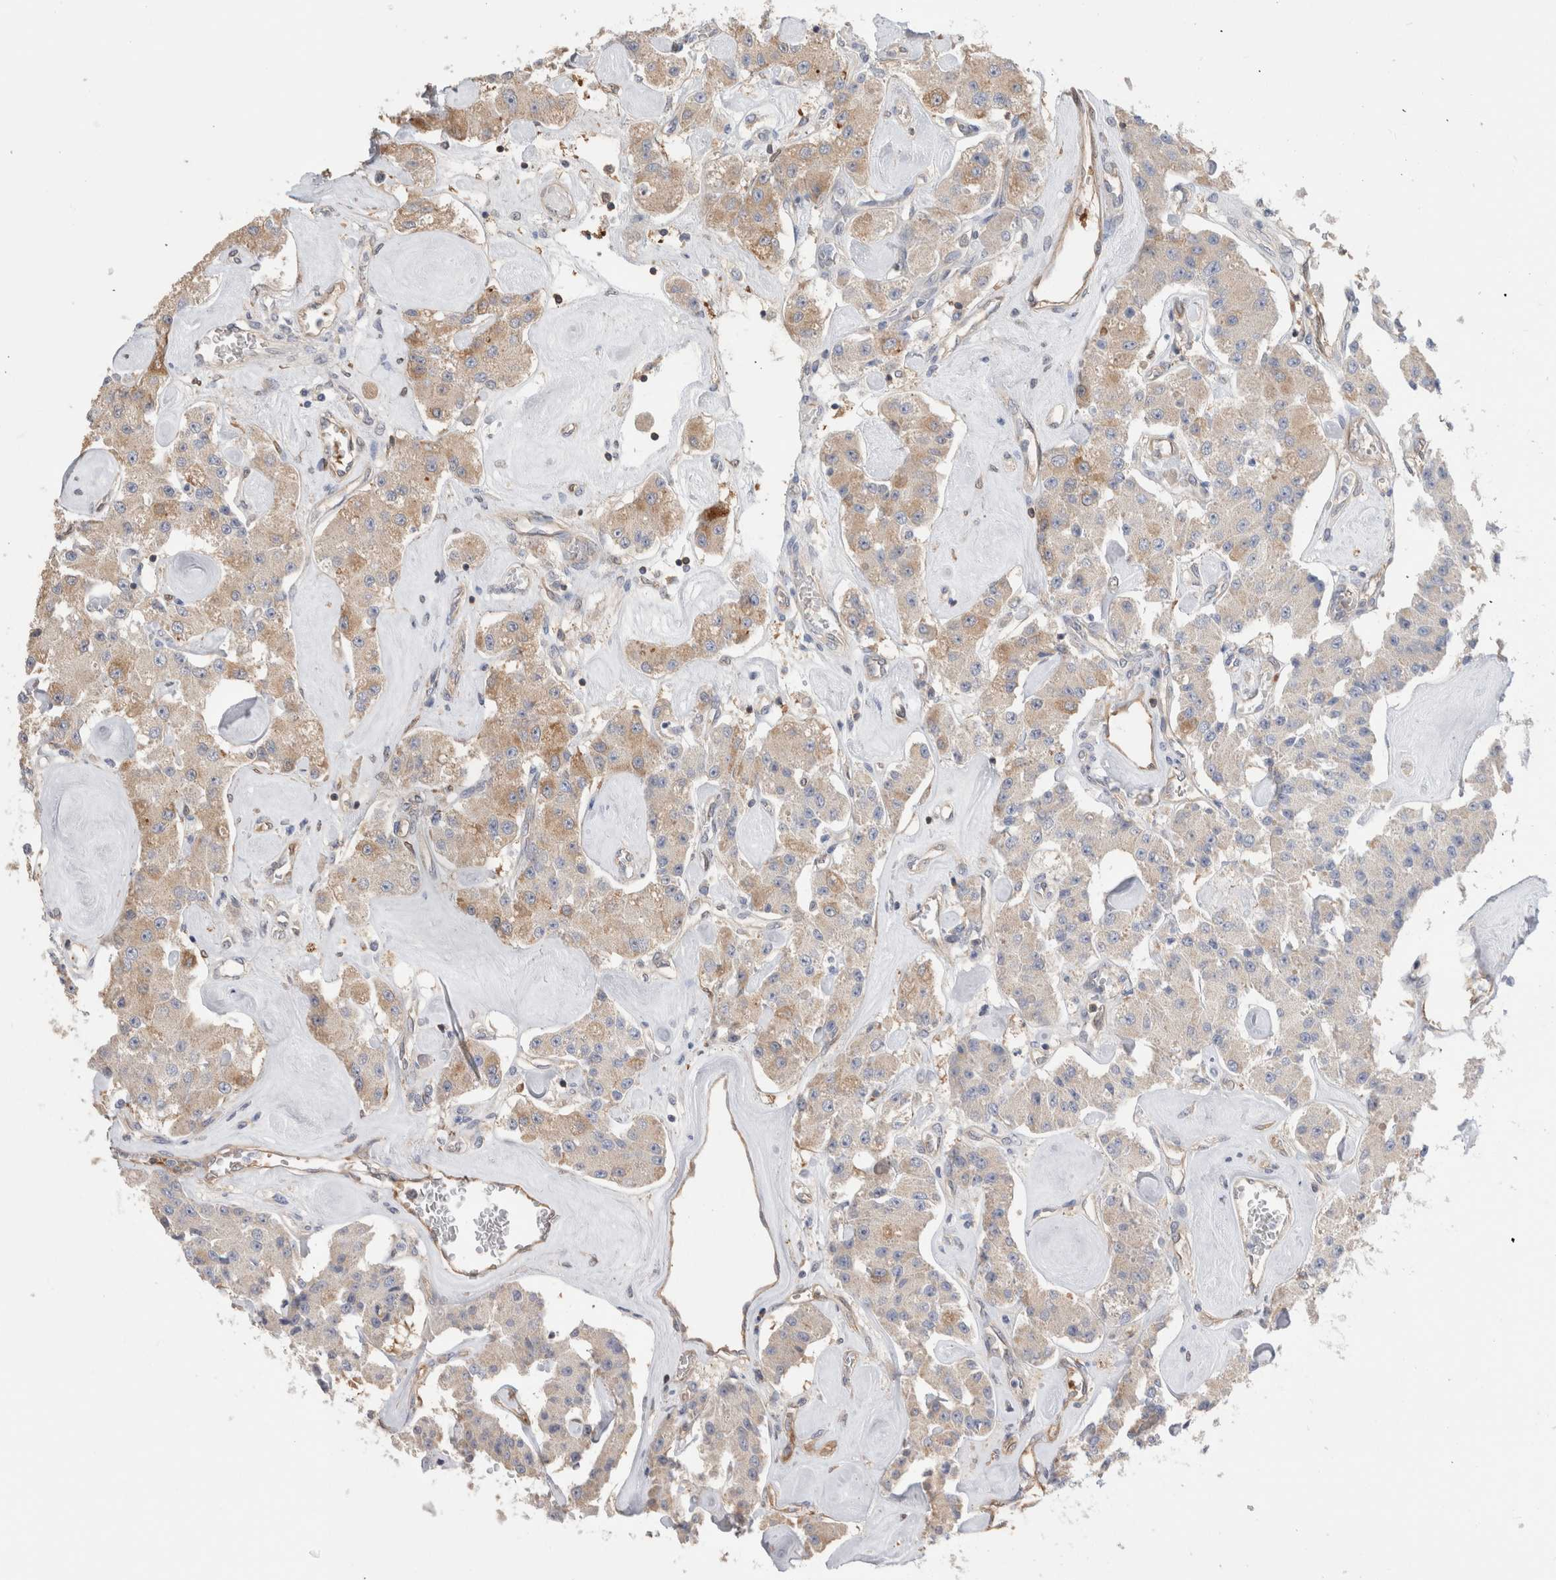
{"staining": {"intensity": "weak", "quantity": ">75%", "location": "cytoplasmic/membranous"}, "tissue": "carcinoid", "cell_type": "Tumor cells", "image_type": "cancer", "snomed": [{"axis": "morphology", "description": "Carcinoid, malignant, NOS"}, {"axis": "topography", "description": "Pancreas"}], "caption": "Protein staining demonstrates weak cytoplasmic/membranous staining in approximately >75% of tumor cells in malignant carcinoid. The protein of interest is stained brown, and the nuclei are stained in blue (DAB (3,3'-diaminobenzidine) IHC with brightfield microscopy, high magnification).", "gene": "CAPN2", "patient": {"sex": "male", "age": 41}}